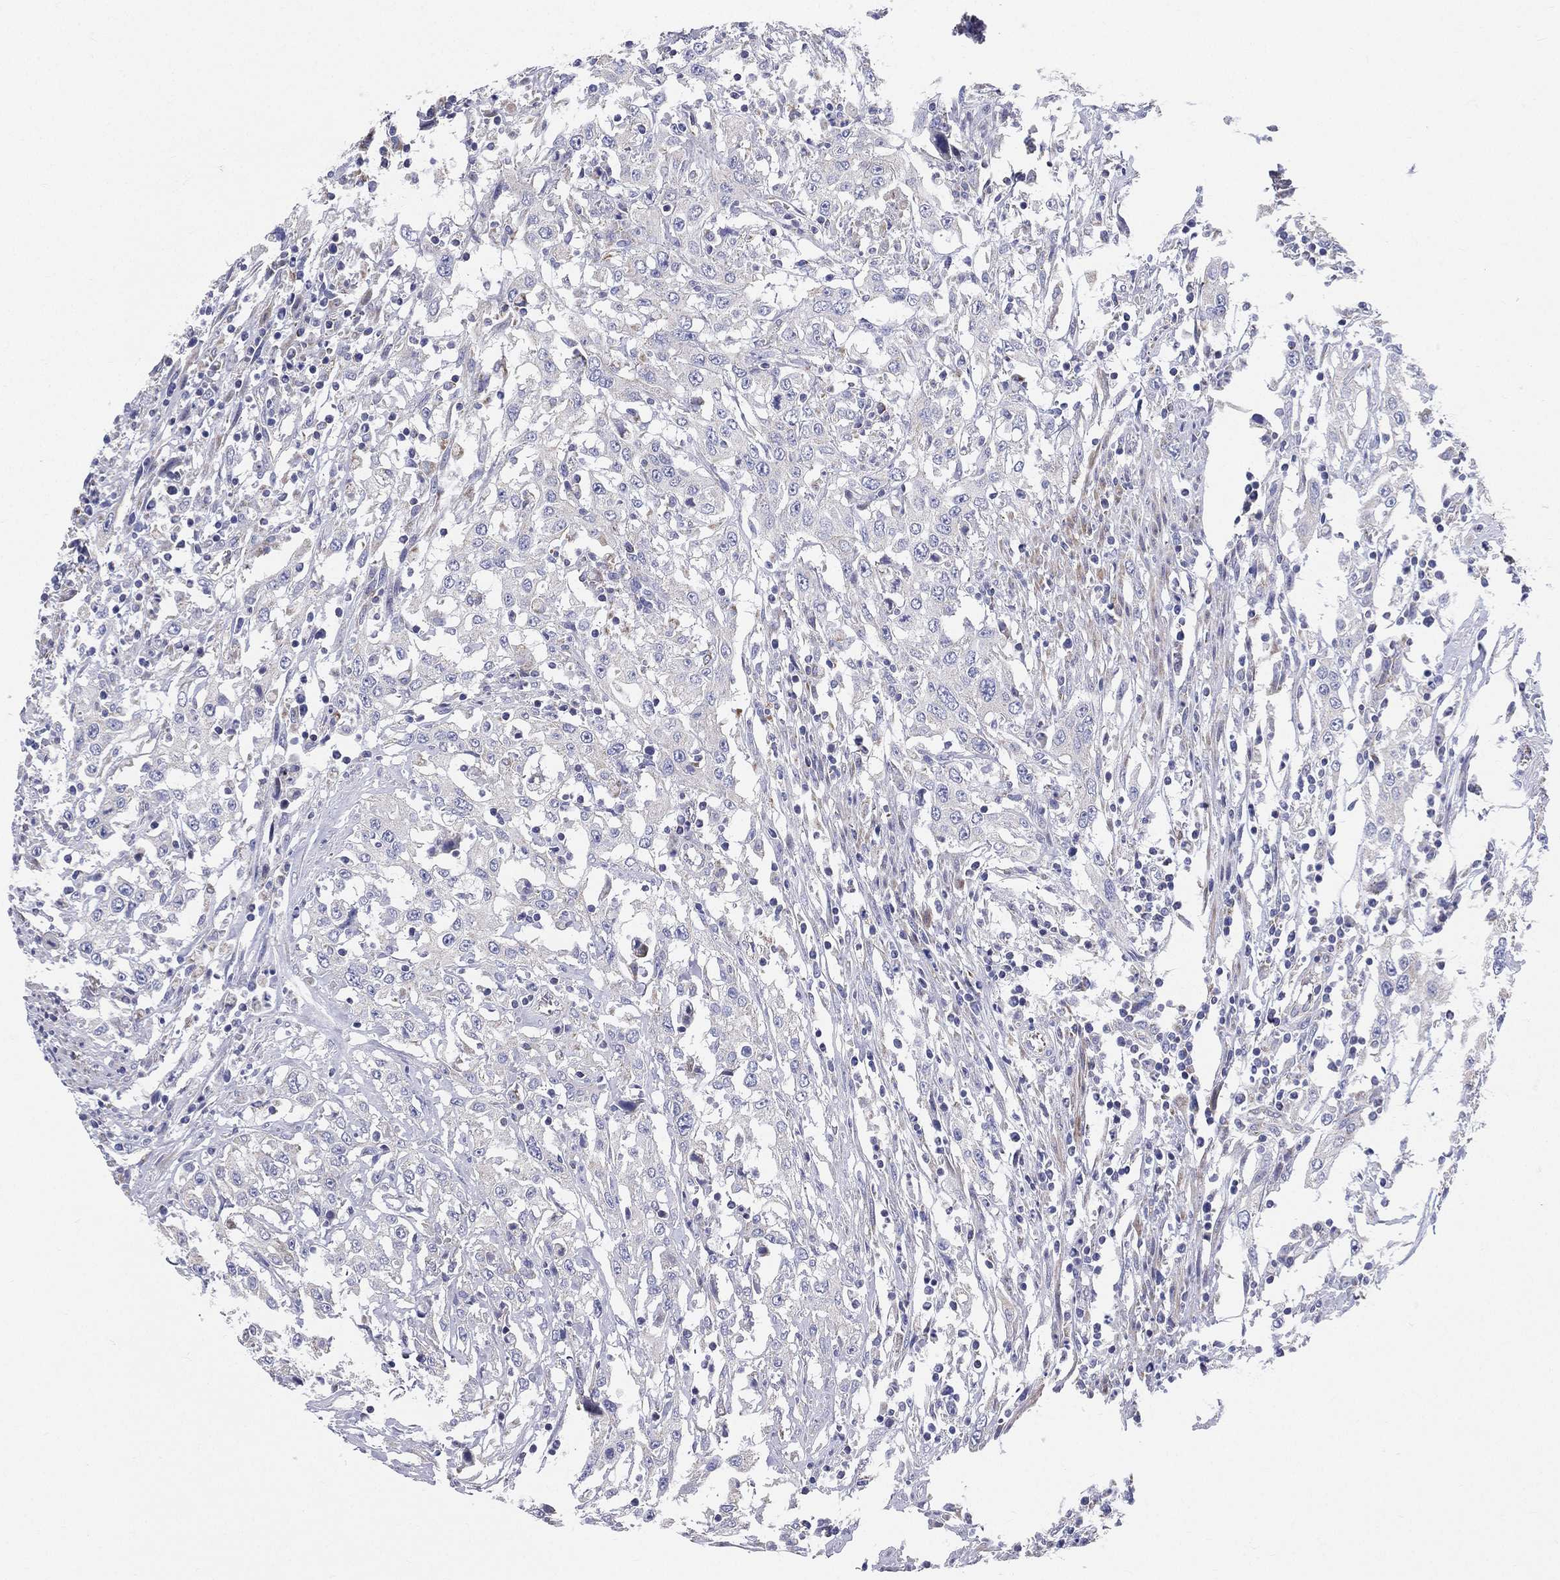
{"staining": {"intensity": "negative", "quantity": "none", "location": "none"}, "tissue": "urothelial cancer", "cell_type": "Tumor cells", "image_type": "cancer", "snomed": [{"axis": "morphology", "description": "Urothelial carcinoma, High grade"}, {"axis": "topography", "description": "Urinary bladder"}], "caption": "Image shows no significant protein positivity in tumor cells of urothelial cancer.", "gene": "PWWP3A", "patient": {"sex": "male", "age": 61}}